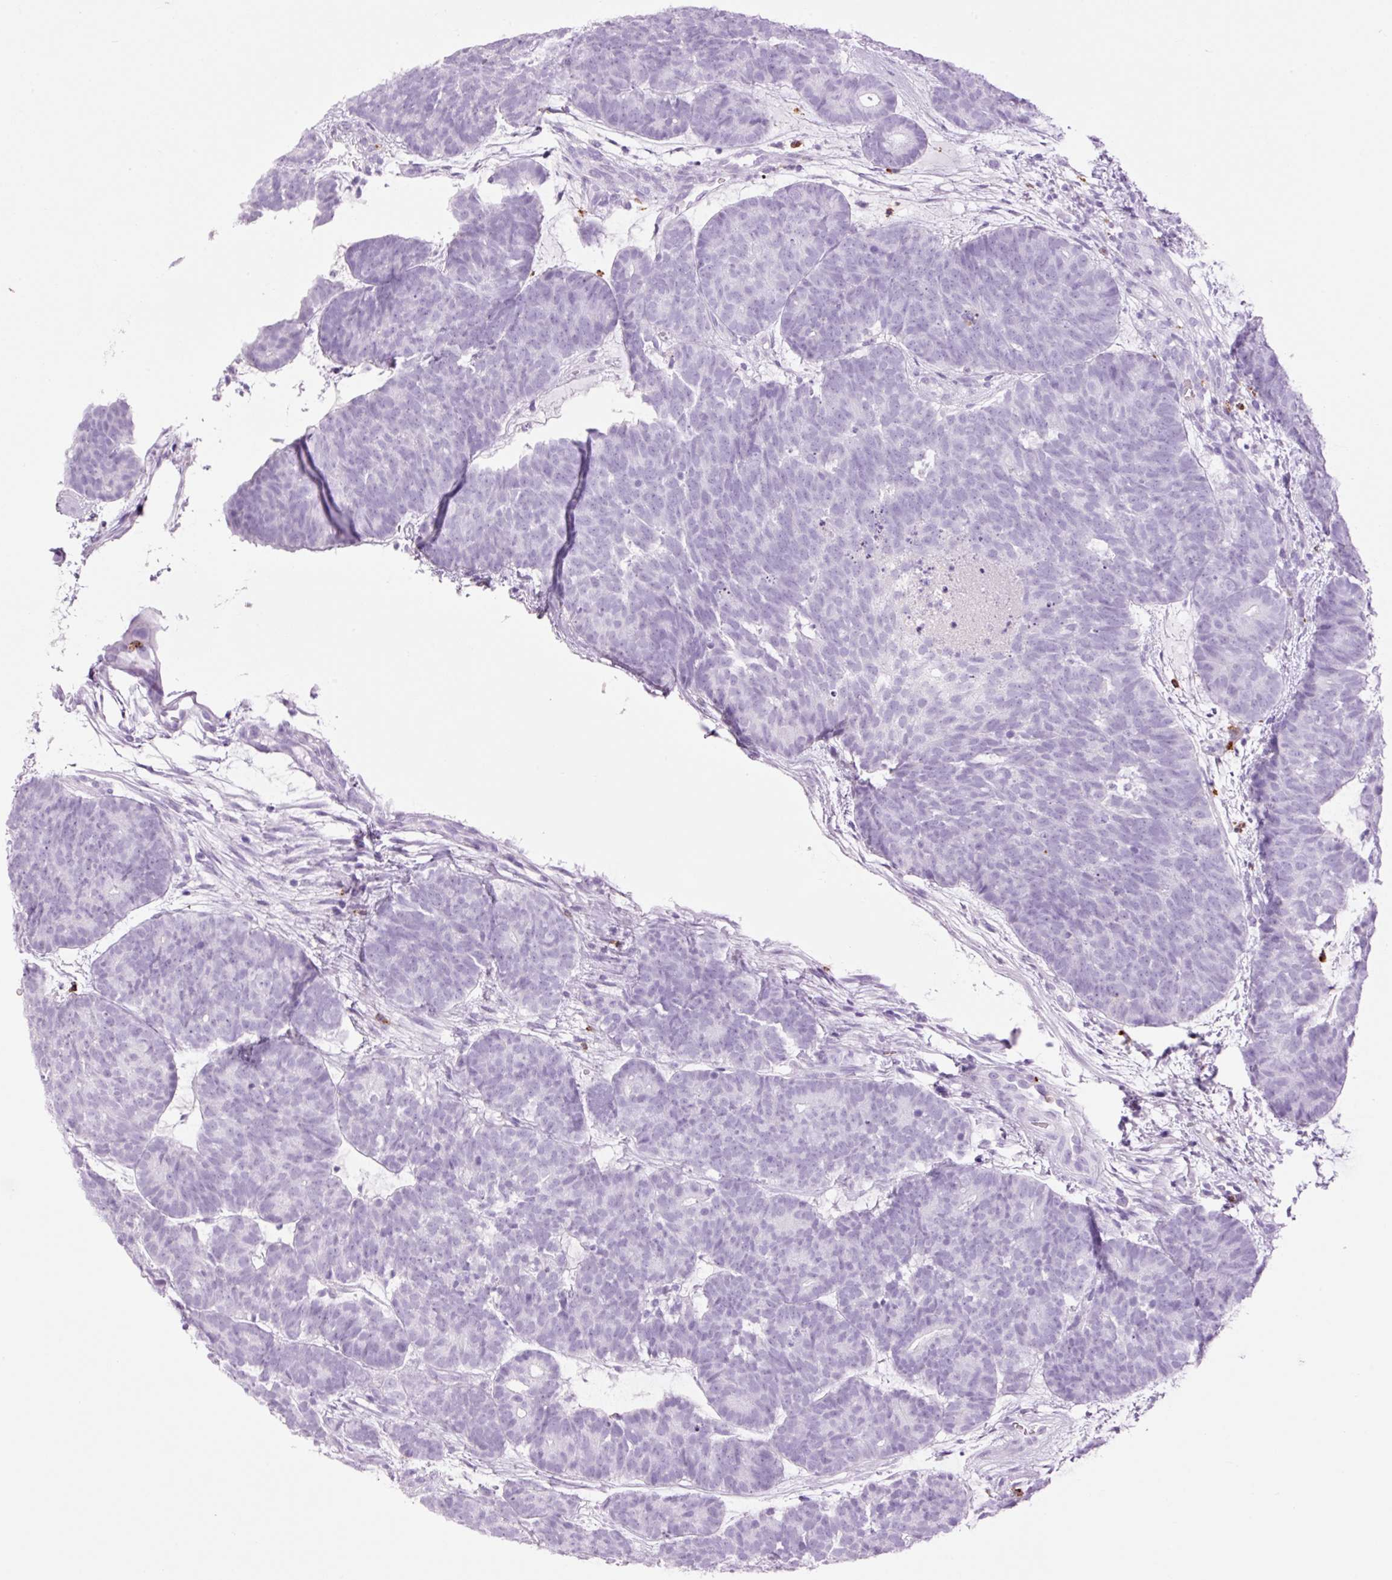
{"staining": {"intensity": "negative", "quantity": "none", "location": "none"}, "tissue": "head and neck cancer", "cell_type": "Tumor cells", "image_type": "cancer", "snomed": [{"axis": "morphology", "description": "Adenocarcinoma, NOS"}, {"axis": "topography", "description": "Head-Neck"}], "caption": "IHC micrograph of human adenocarcinoma (head and neck) stained for a protein (brown), which displays no positivity in tumor cells.", "gene": "LYZ", "patient": {"sex": "female", "age": 81}}